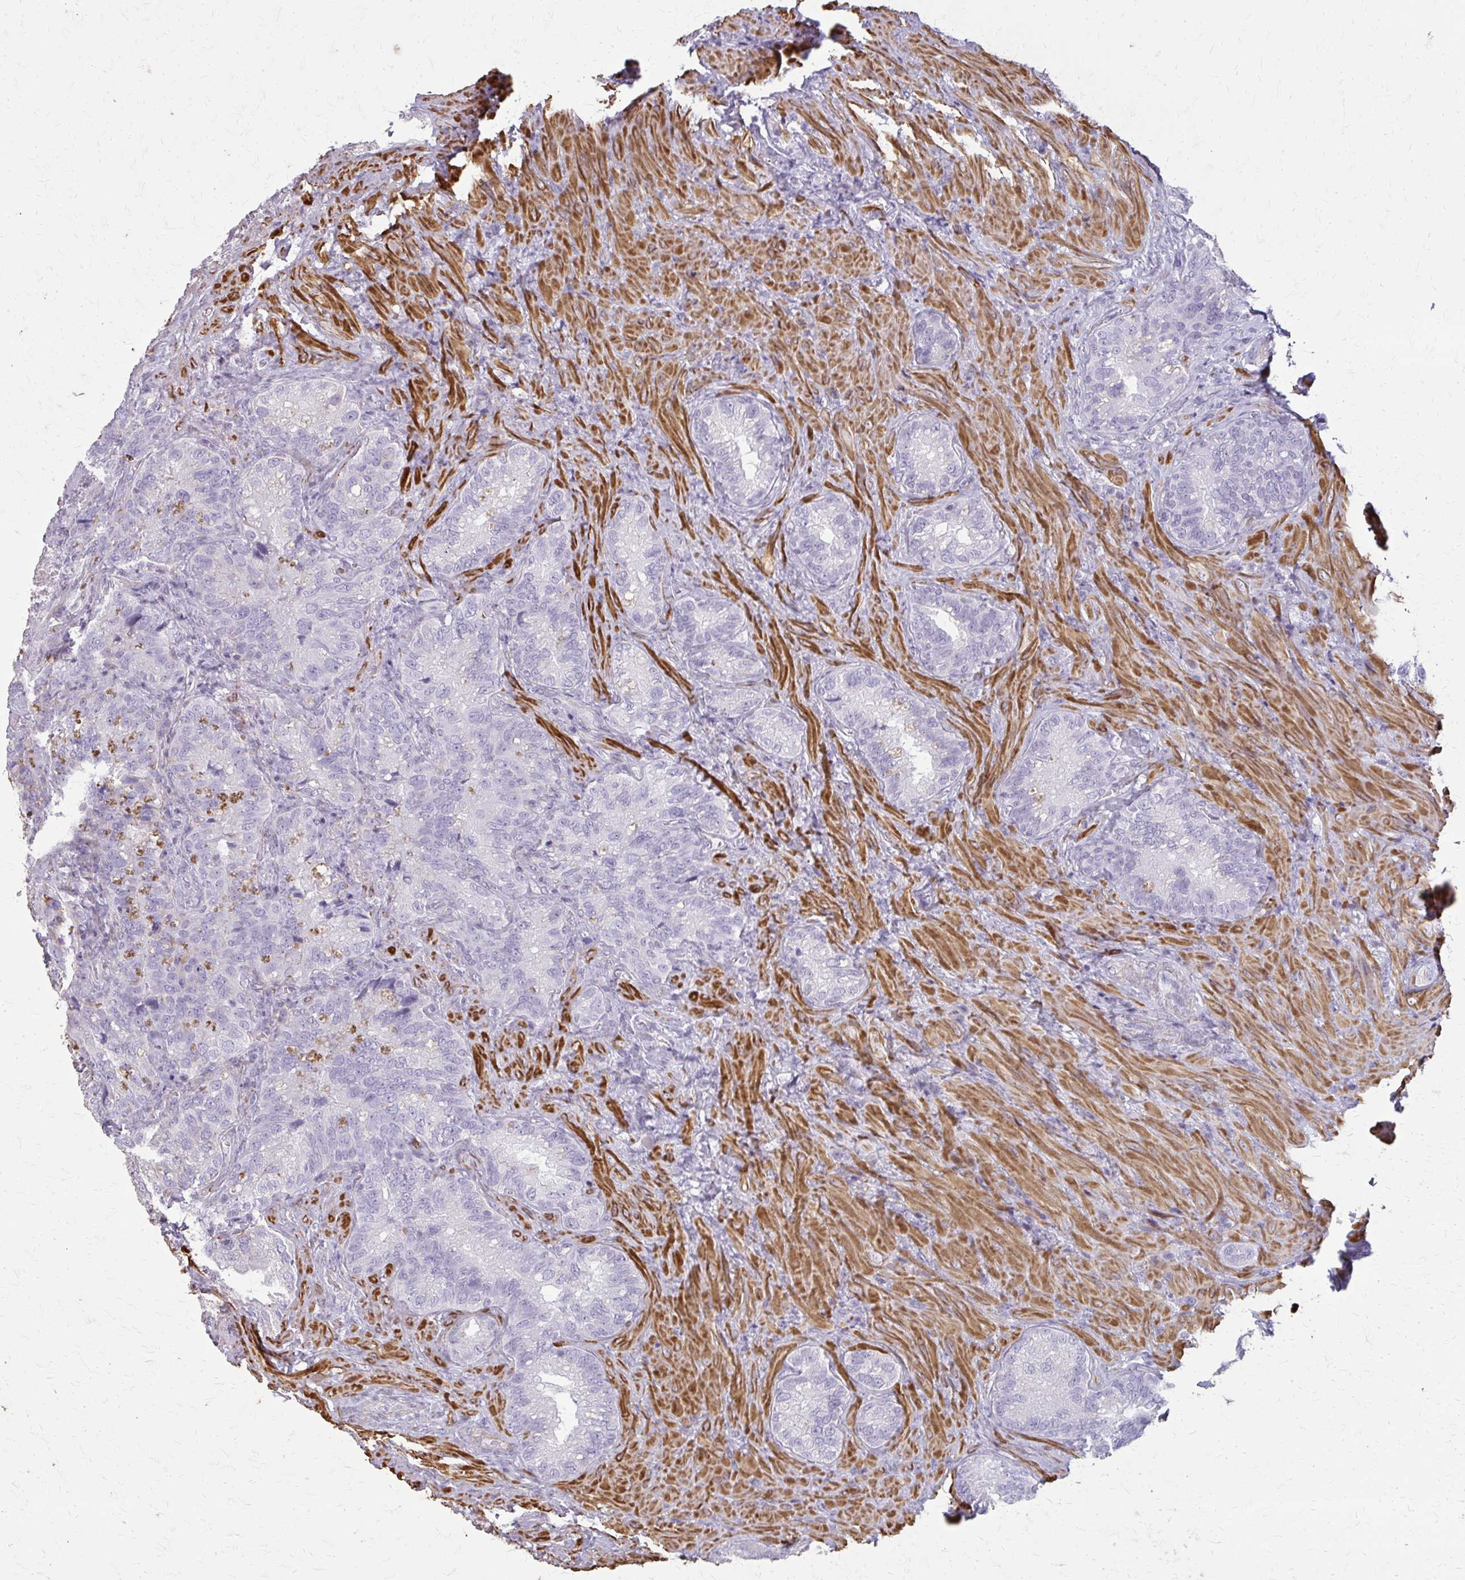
{"staining": {"intensity": "negative", "quantity": "none", "location": "none"}, "tissue": "seminal vesicle", "cell_type": "Glandular cells", "image_type": "normal", "snomed": [{"axis": "morphology", "description": "Normal tissue, NOS"}, {"axis": "topography", "description": "Seminal veicle"}], "caption": "Photomicrograph shows no significant protein staining in glandular cells of unremarkable seminal vesicle.", "gene": "TENM4", "patient": {"sex": "male", "age": 68}}